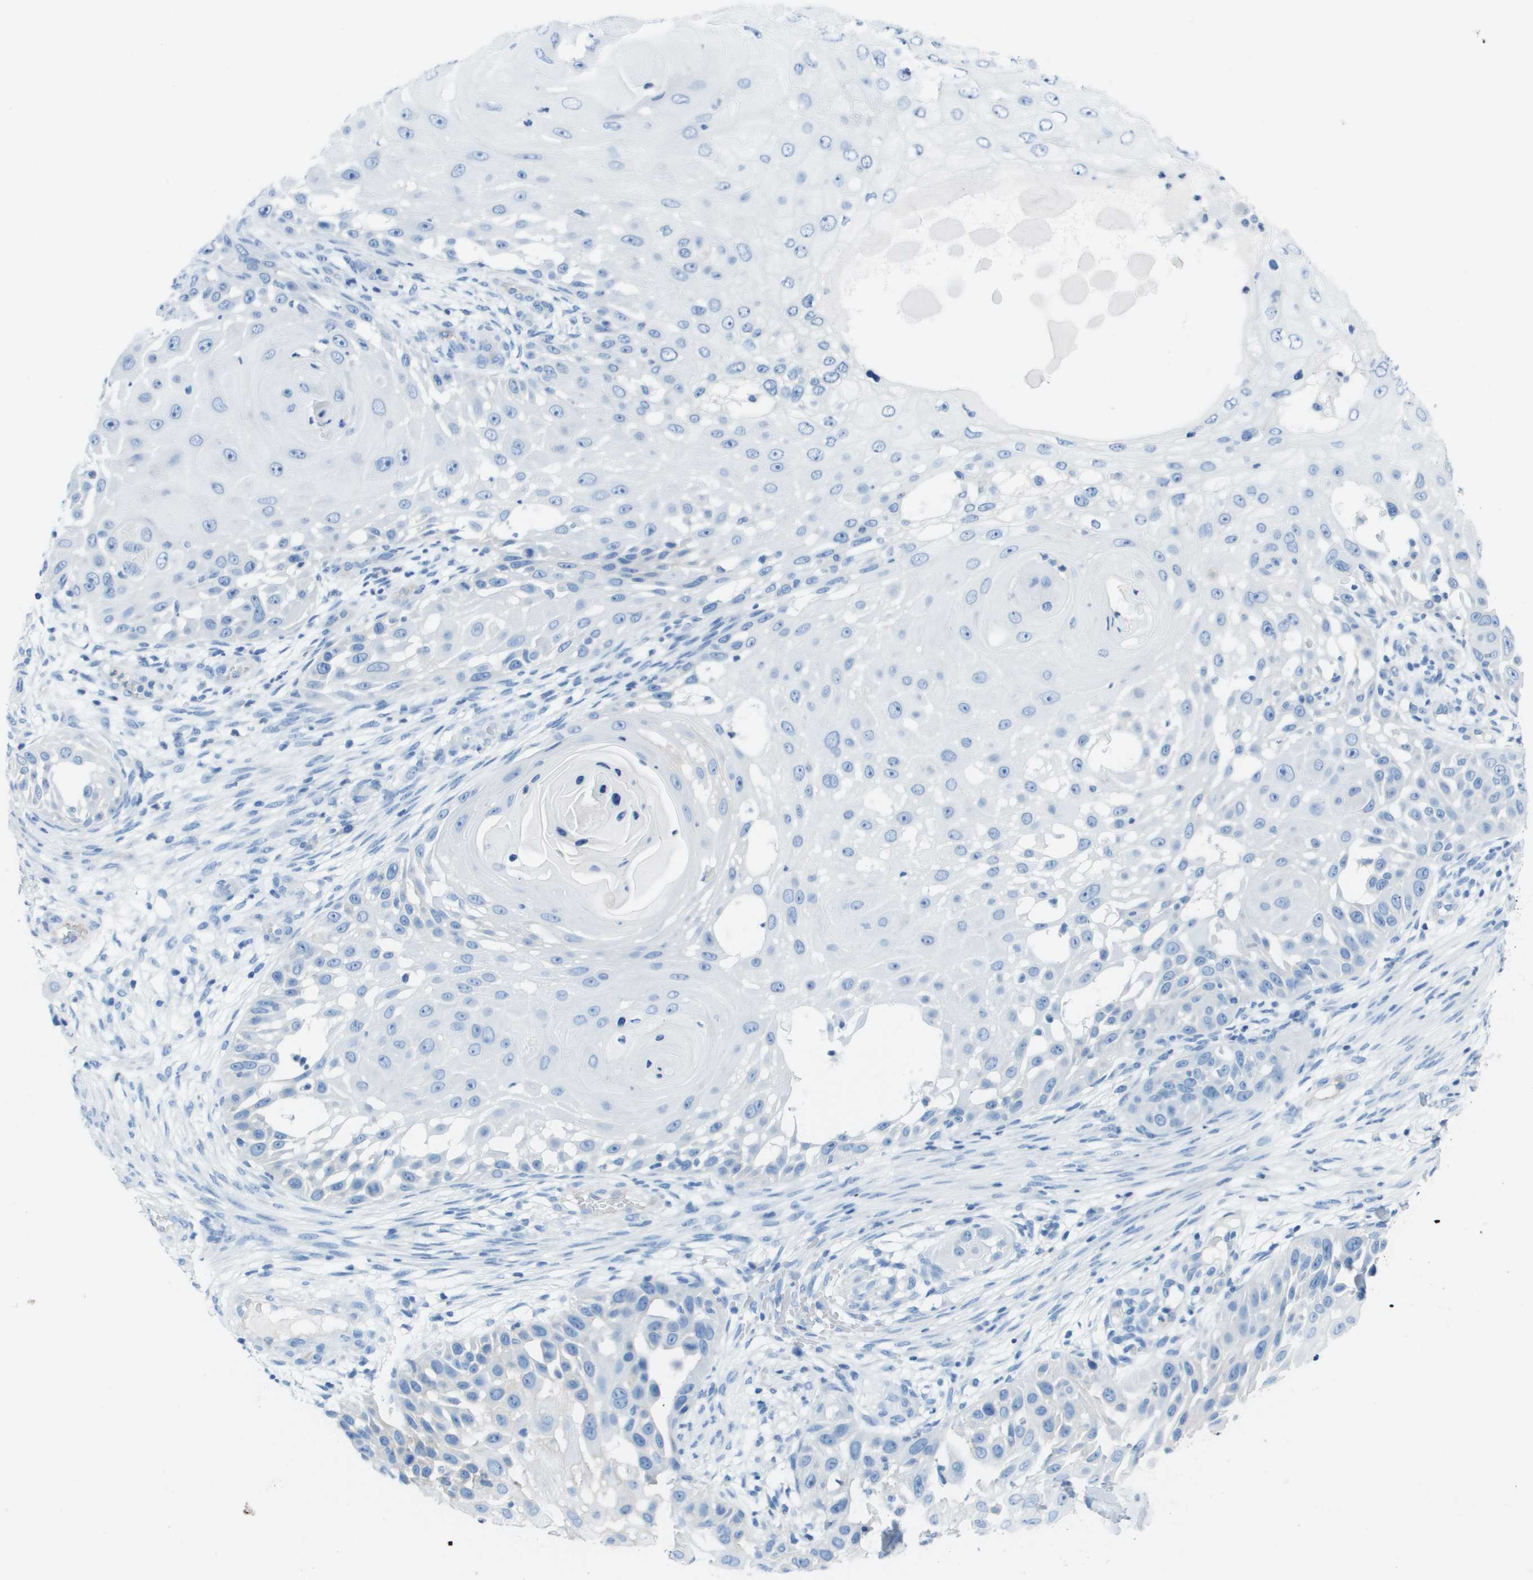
{"staining": {"intensity": "negative", "quantity": "none", "location": "none"}, "tissue": "skin cancer", "cell_type": "Tumor cells", "image_type": "cancer", "snomed": [{"axis": "morphology", "description": "Squamous cell carcinoma, NOS"}, {"axis": "topography", "description": "Skin"}], "caption": "Skin cancer (squamous cell carcinoma) was stained to show a protein in brown. There is no significant expression in tumor cells.", "gene": "CD46", "patient": {"sex": "female", "age": 44}}